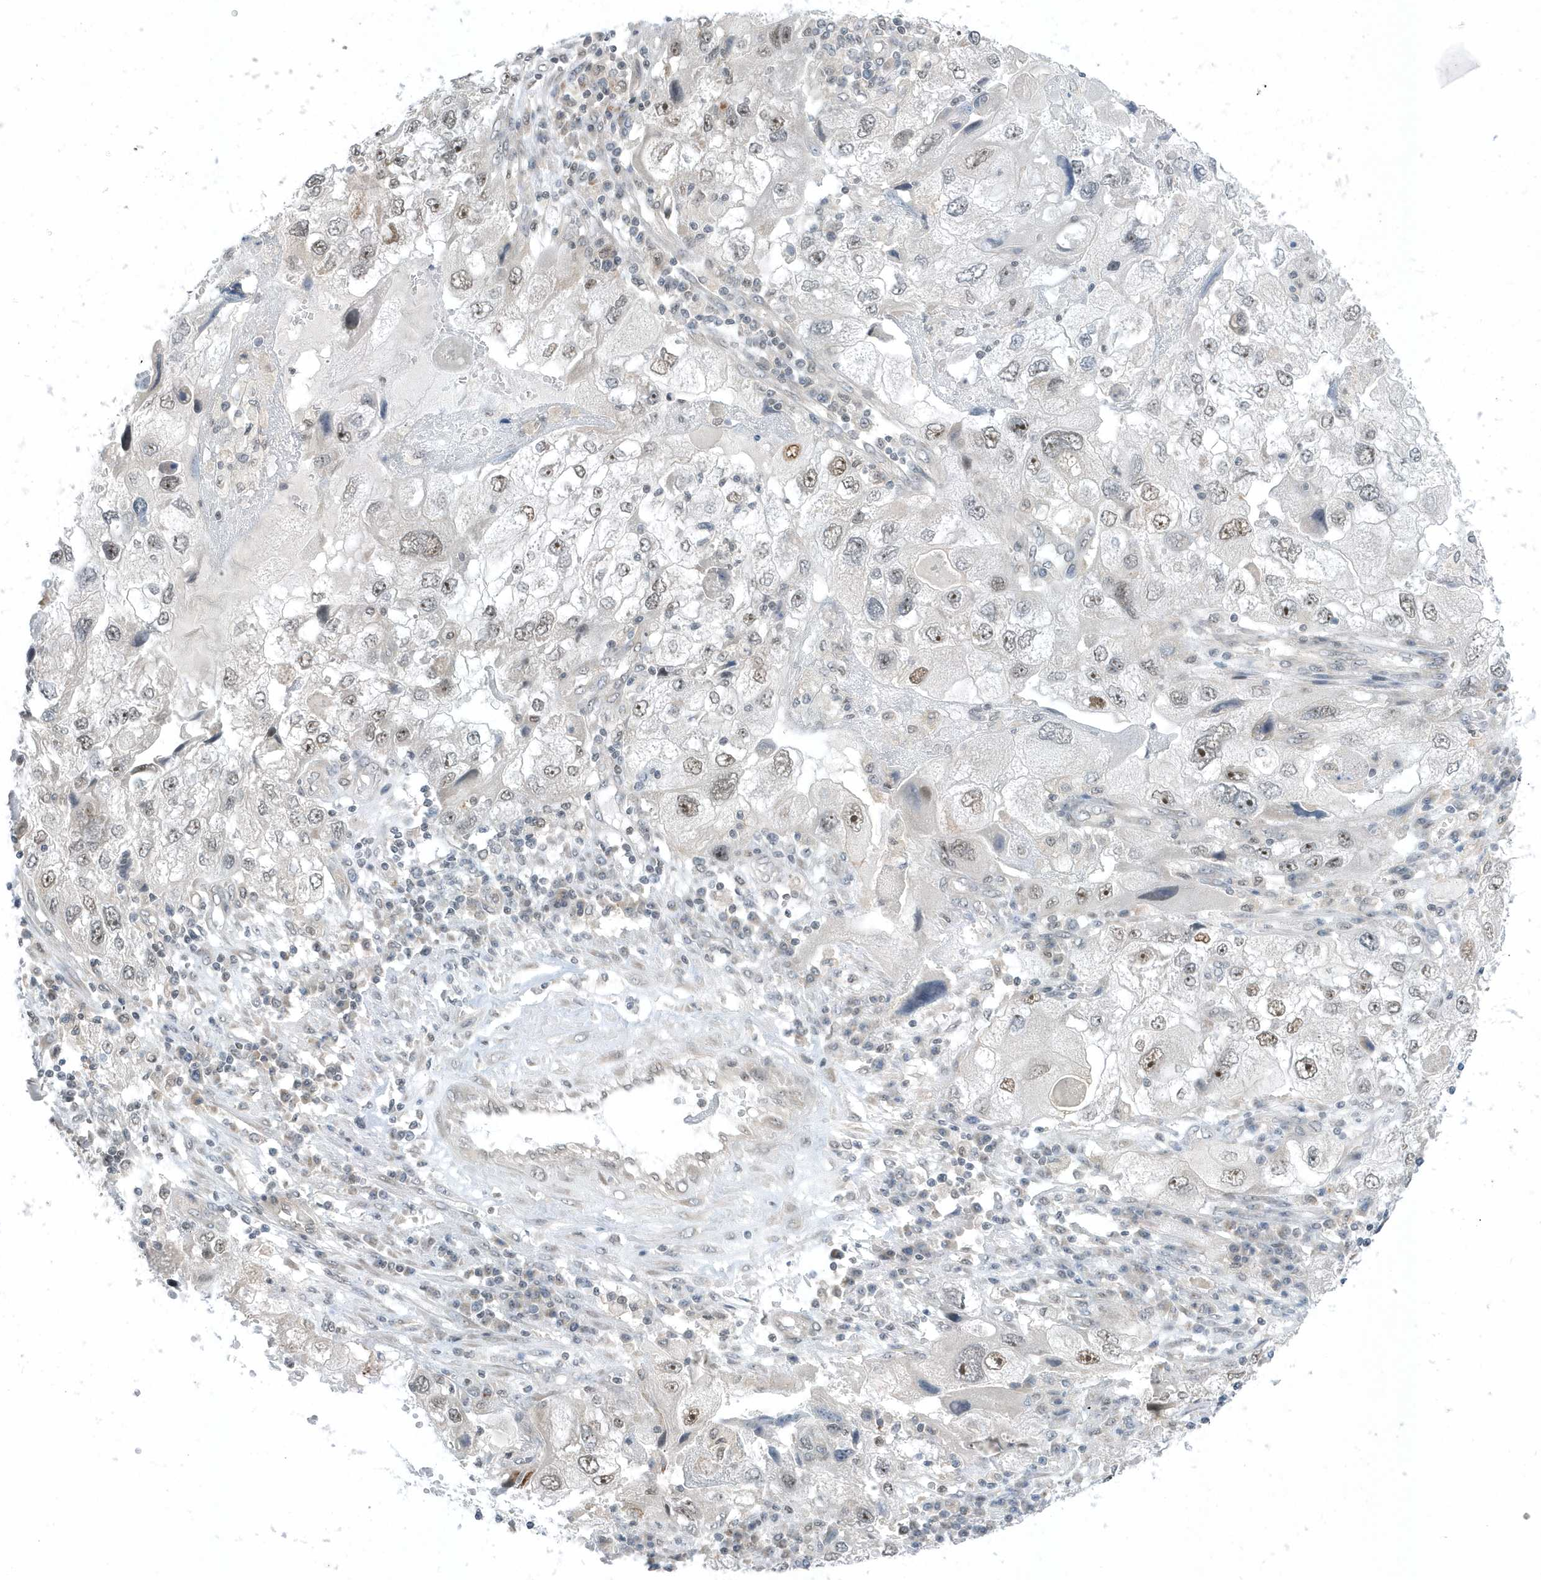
{"staining": {"intensity": "moderate", "quantity": "<25%", "location": "nuclear"}, "tissue": "endometrial cancer", "cell_type": "Tumor cells", "image_type": "cancer", "snomed": [{"axis": "morphology", "description": "Adenocarcinoma, NOS"}, {"axis": "topography", "description": "Endometrium"}], "caption": "Human endometrial cancer (adenocarcinoma) stained with a brown dye demonstrates moderate nuclear positive expression in about <25% of tumor cells.", "gene": "ZNF740", "patient": {"sex": "female", "age": 49}}